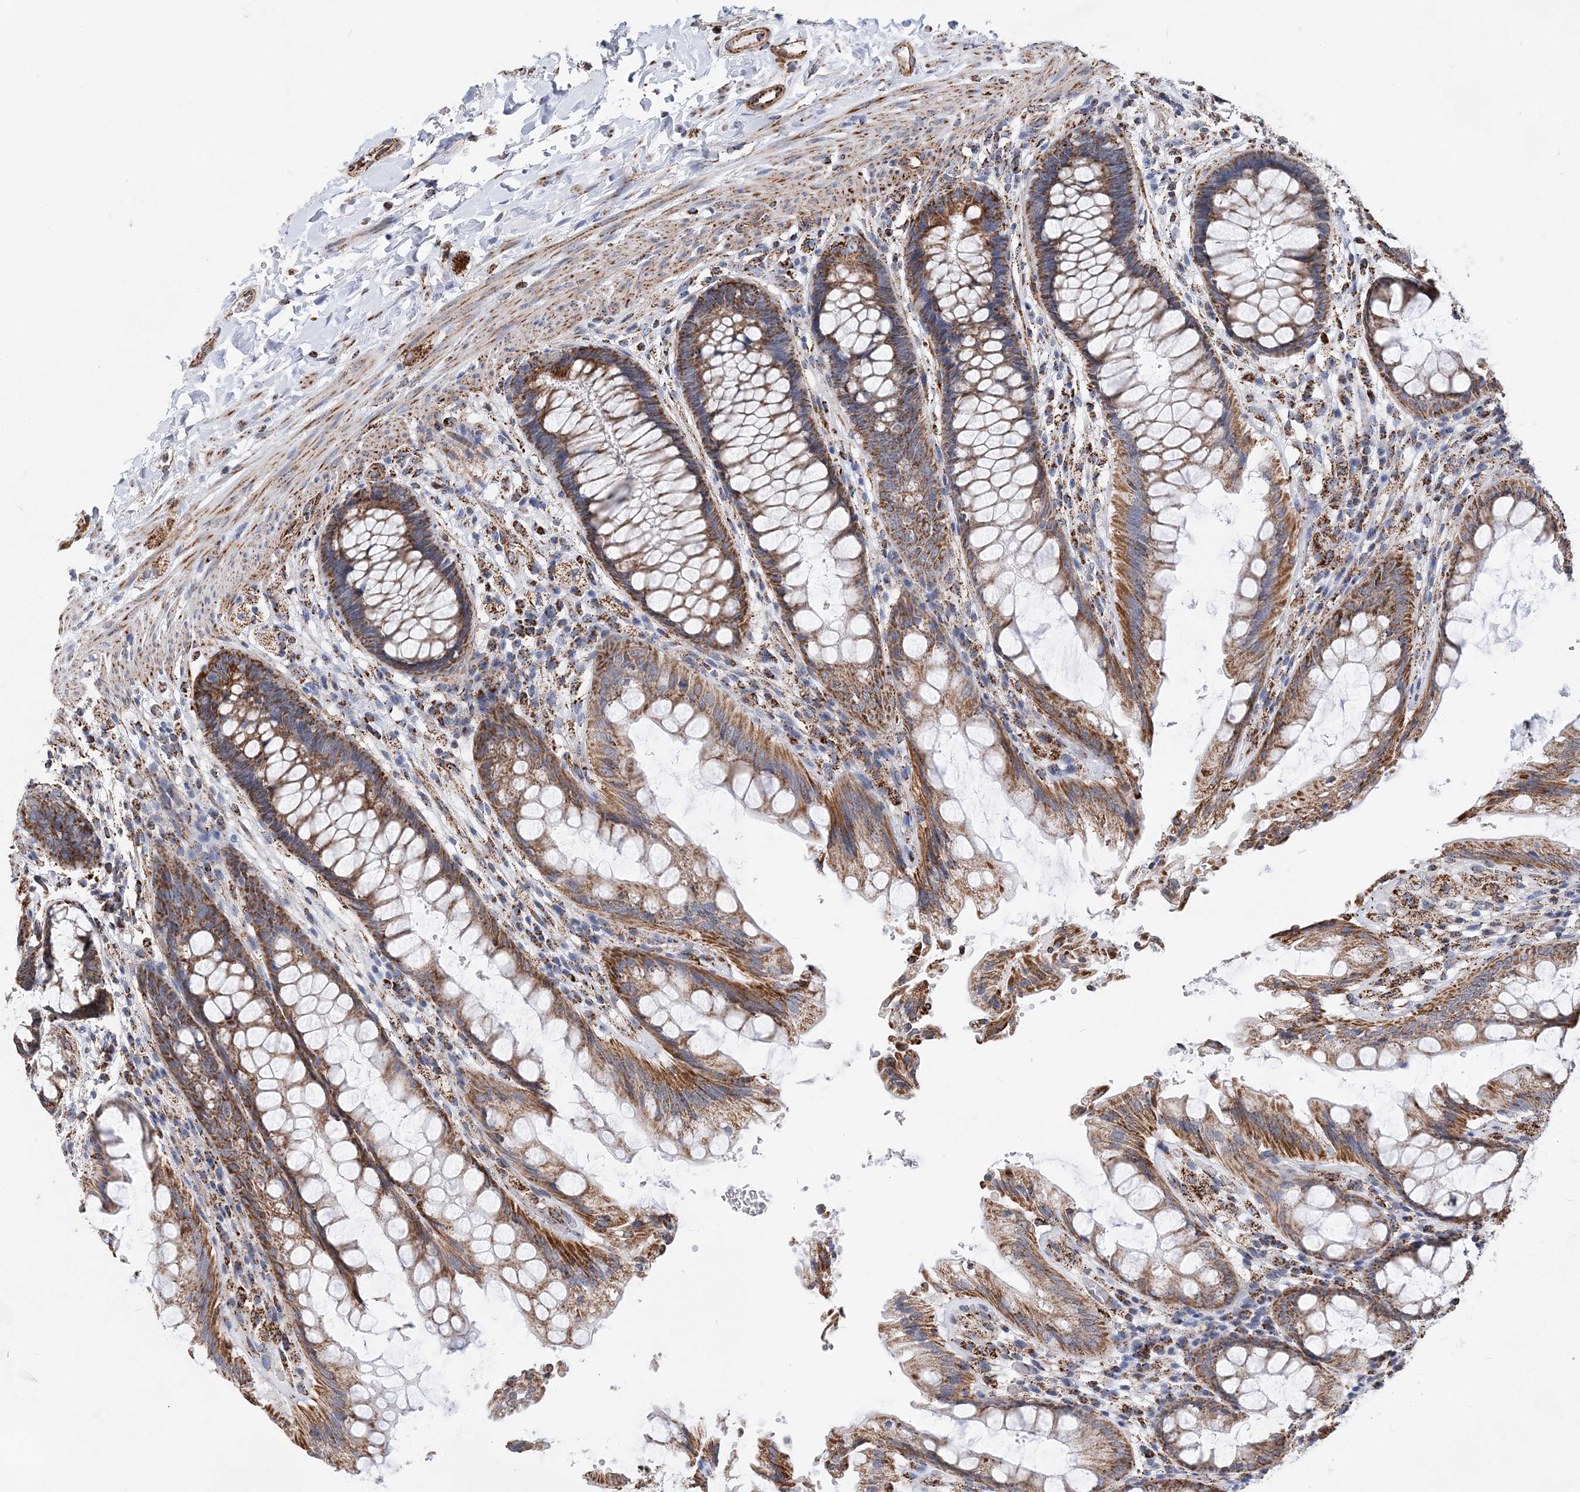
{"staining": {"intensity": "moderate", "quantity": ">75%", "location": "cytoplasmic/membranous"}, "tissue": "rectum", "cell_type": "Glandular cells", "image_type": "normal", "snomed": [{"axis": "morphology", "description": "Normal tissue, NOS"}, {"axis": "topography", "description": "Rectum"}], "caption": "Immunohistochemical staining of normal rectum displays >75% levels of moderate cytoplasmic/membranous protein expression in approximately >75% of glandular cells. The staining was performed using DAB (3,3'-diaminobenzidine), with brown indicating positive protein expression. Nuclei are stained blue with hematoxylin.", "gene": "ACOT9", "patient": {"sex": "female", "age": 46}}